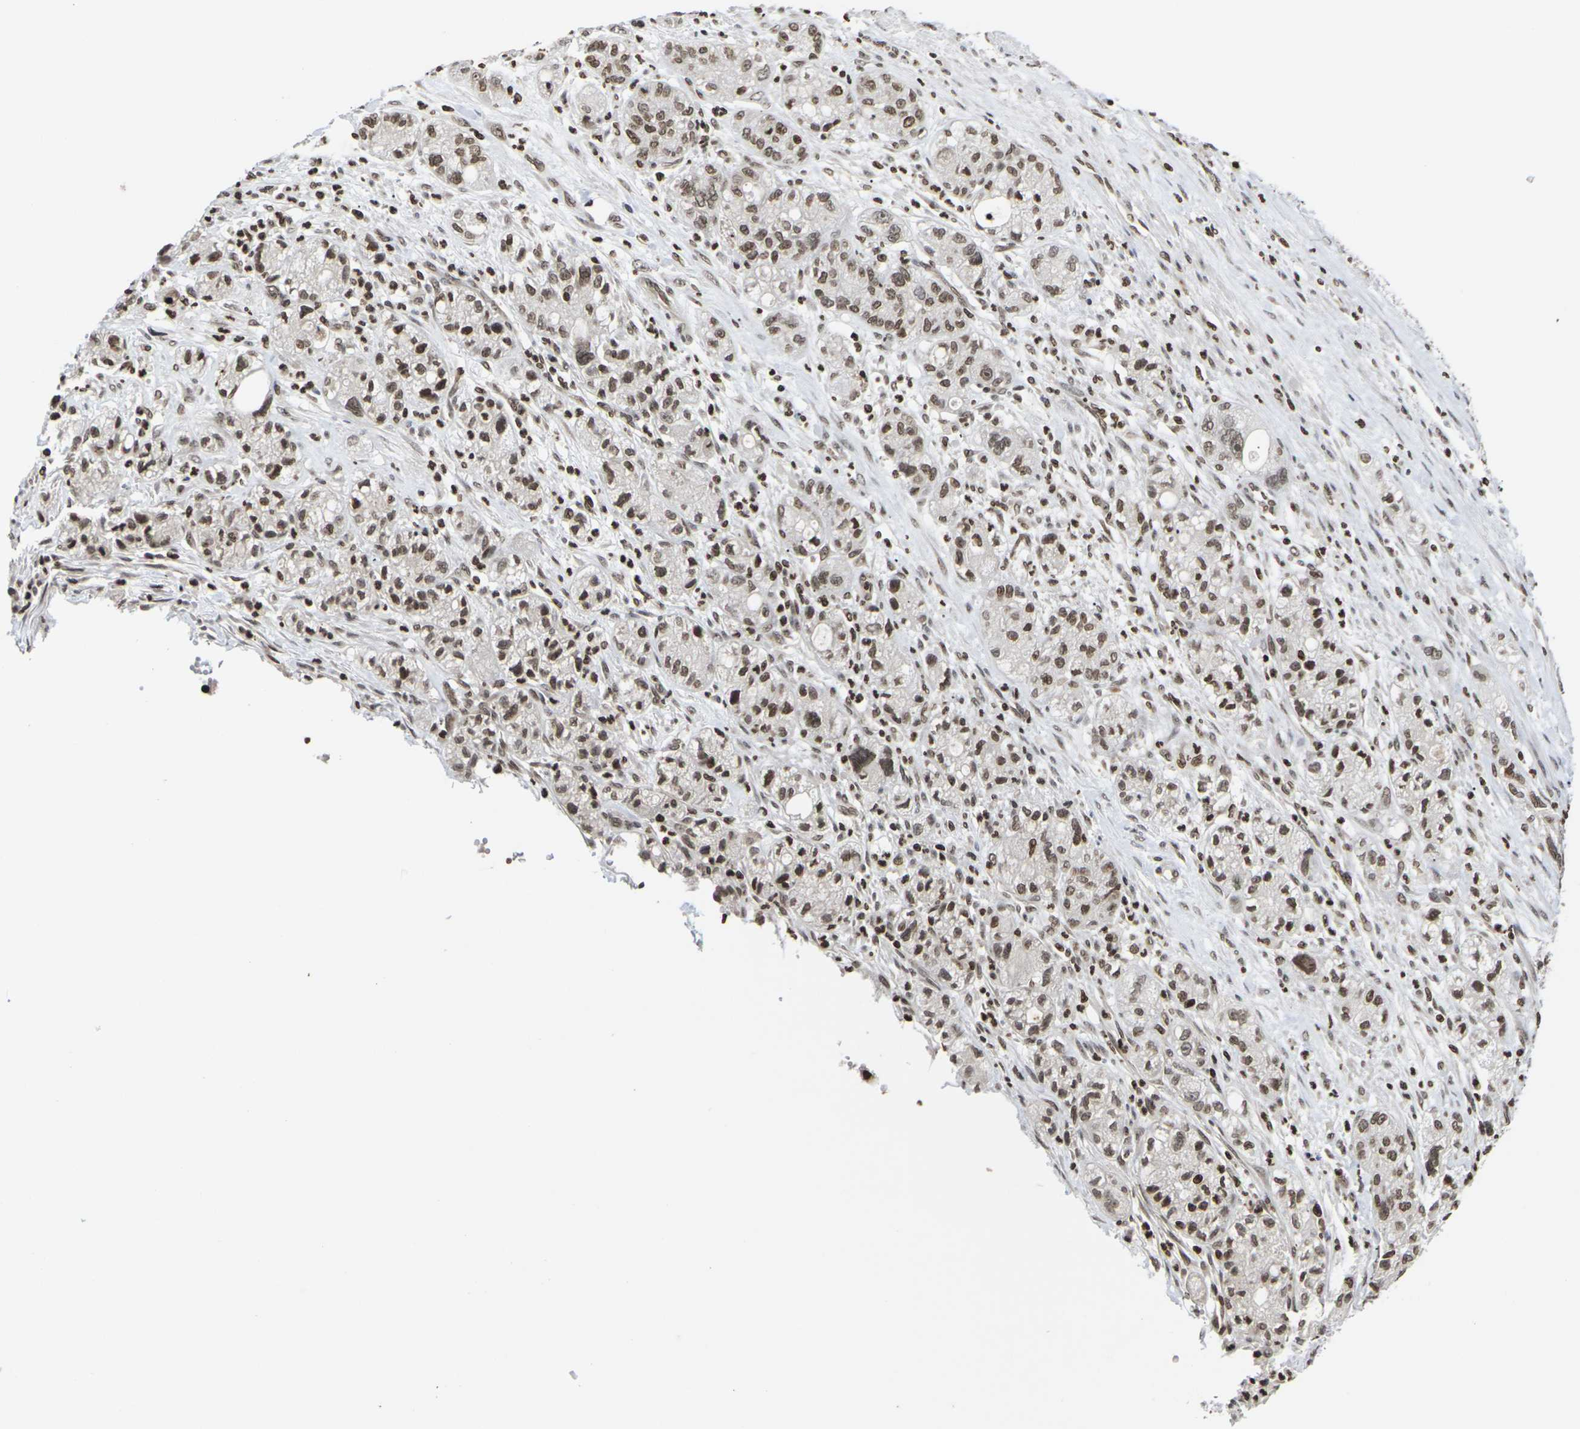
{"staining": {"intensity": "moderate", "quantity": ">75%", "location": "nuclear"}, "tissue": "pancreatic cancer", "cell_type": "Tumor cells", "image_type": "cancer", "snomed": [{"axis": "morphology", "description": "Adenocarcinoma, NOS"}, {"axis": "topography", "description": "Pancreas"}], "caption": "Tumor cells show medium levels of moderate nuclear positivity in about >75% of cells in pancreatic adenocarcinoma. (Stains: DAB (3,3'-diaminobenzidine) in brown, nuclei in blue, Microscopy: brightfield microscopy at high magnification).", "gene": "ETV5", "patient": {"sex": "female", "age": 78}}